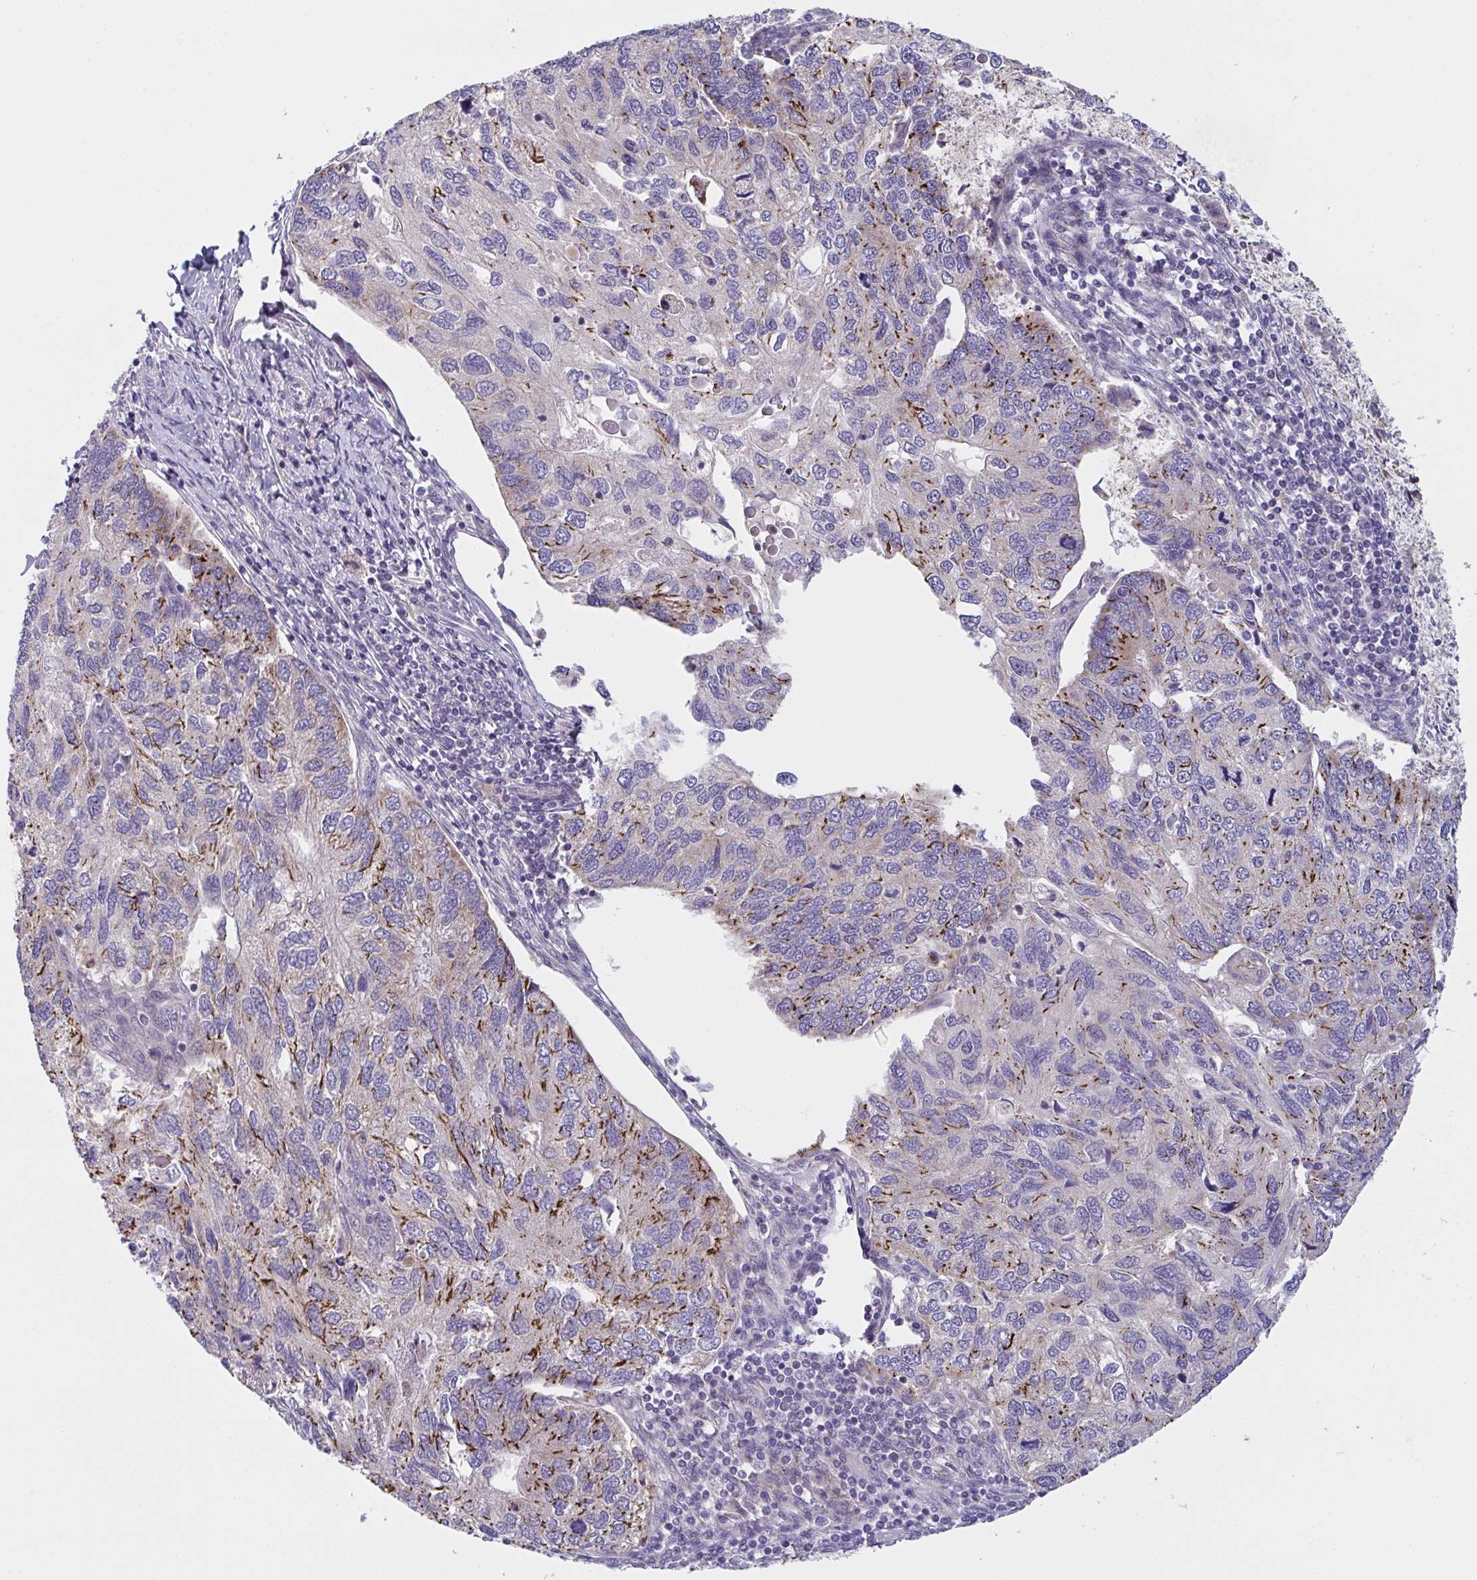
{"staining": {"intensity": "moderate", "quantity": "25%-75%", "location": "cytoplasmic/membranous"}, "tissue": "endometrial cancer", "cell_type": "Tumor cells", "image_type": "cancer", "snomed": [{"axis": "morphology", "description": "Carcinoma, NOS"}, {"axis": "topography", "description": "Uterus"}], "caption": "IHC micrograph of endometrial cancer (carcinoma) stained for a protein (brown), which displays medium levels of moderate cytoplasmic/membranous staining in approximately 25%-75% of tumor cells.", "gene": "MRPS2", "patient": {"sex": "female", "age": 76}}